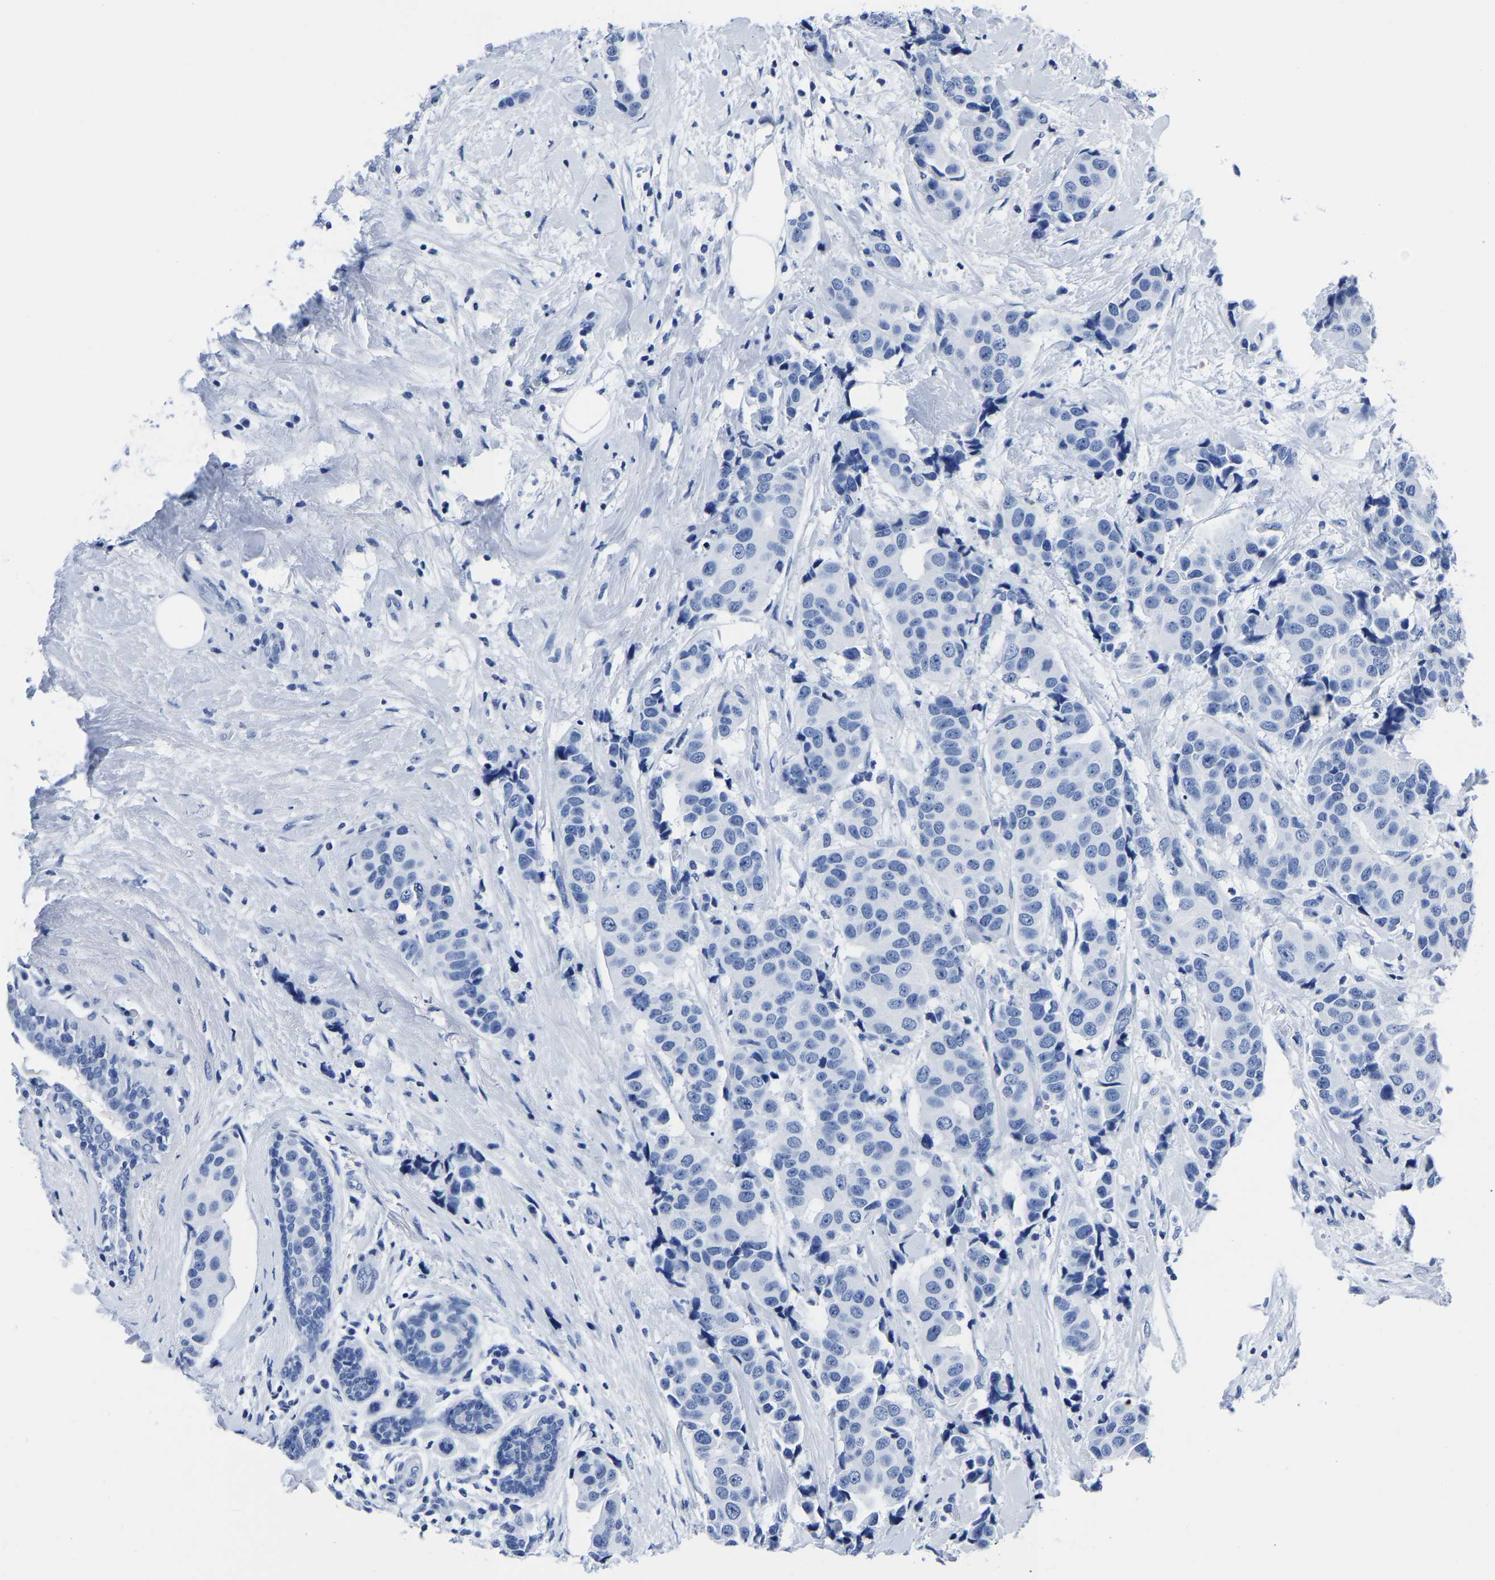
{"staining": {"intensity": "negative", "quantity": "none", "location": "none"}, "tissue": "breast cancer", "cell_type": "Tumor cells", "image_type": "cancer", "snomed": [{"axis": "morphology", "description": "Normal tissue, NOS"}, {"axis": "morphology", "description": "Duct carcinoma"}, {"axis": "topography", "description": "Breast"}], "caption": "A photomicrograph of human breast intraductal carcinoma is negative for staining in tumor cells.", "gene": "IMPG2", "patient": {"sex": "female", "age": 39}}